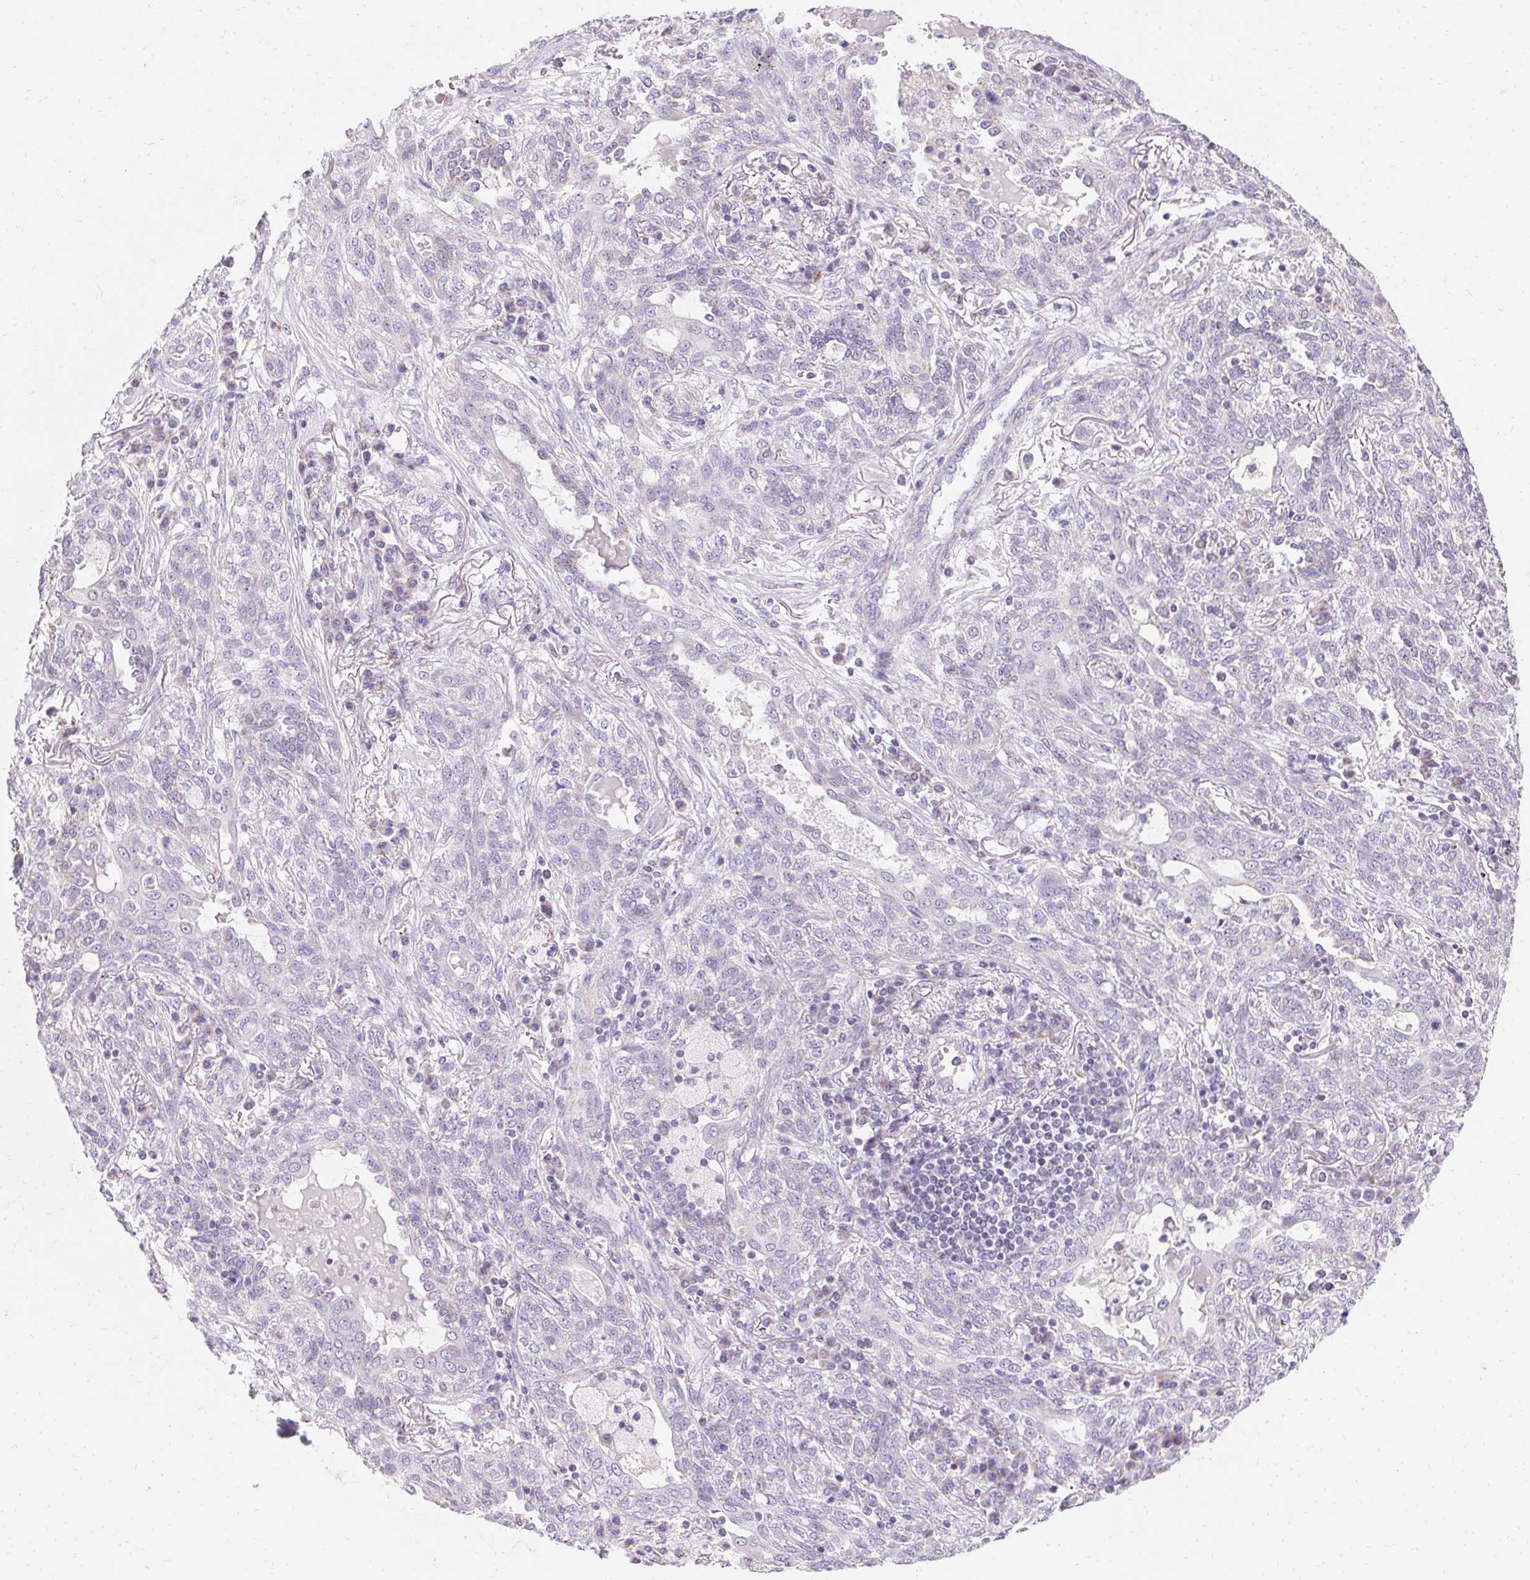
{"staining": {"intensity": "negative", "quantity": "none", "location": "none"}, "tissue": "lung cancer", "cell_type": "Tumor cells", "image_type": "cancer", "snomed": [{"axis": "morphology", "description": "Squamous cell carcinoma, NOS"}, {"axis": "topography", "description": "Lung"}], "caption": "Micrograph shows no protein expression in tumor cells of squamous cell carcinoma (lung) tissue.", "gene": "ASGR2", "patient": {"sex": "female", "age": 70}}